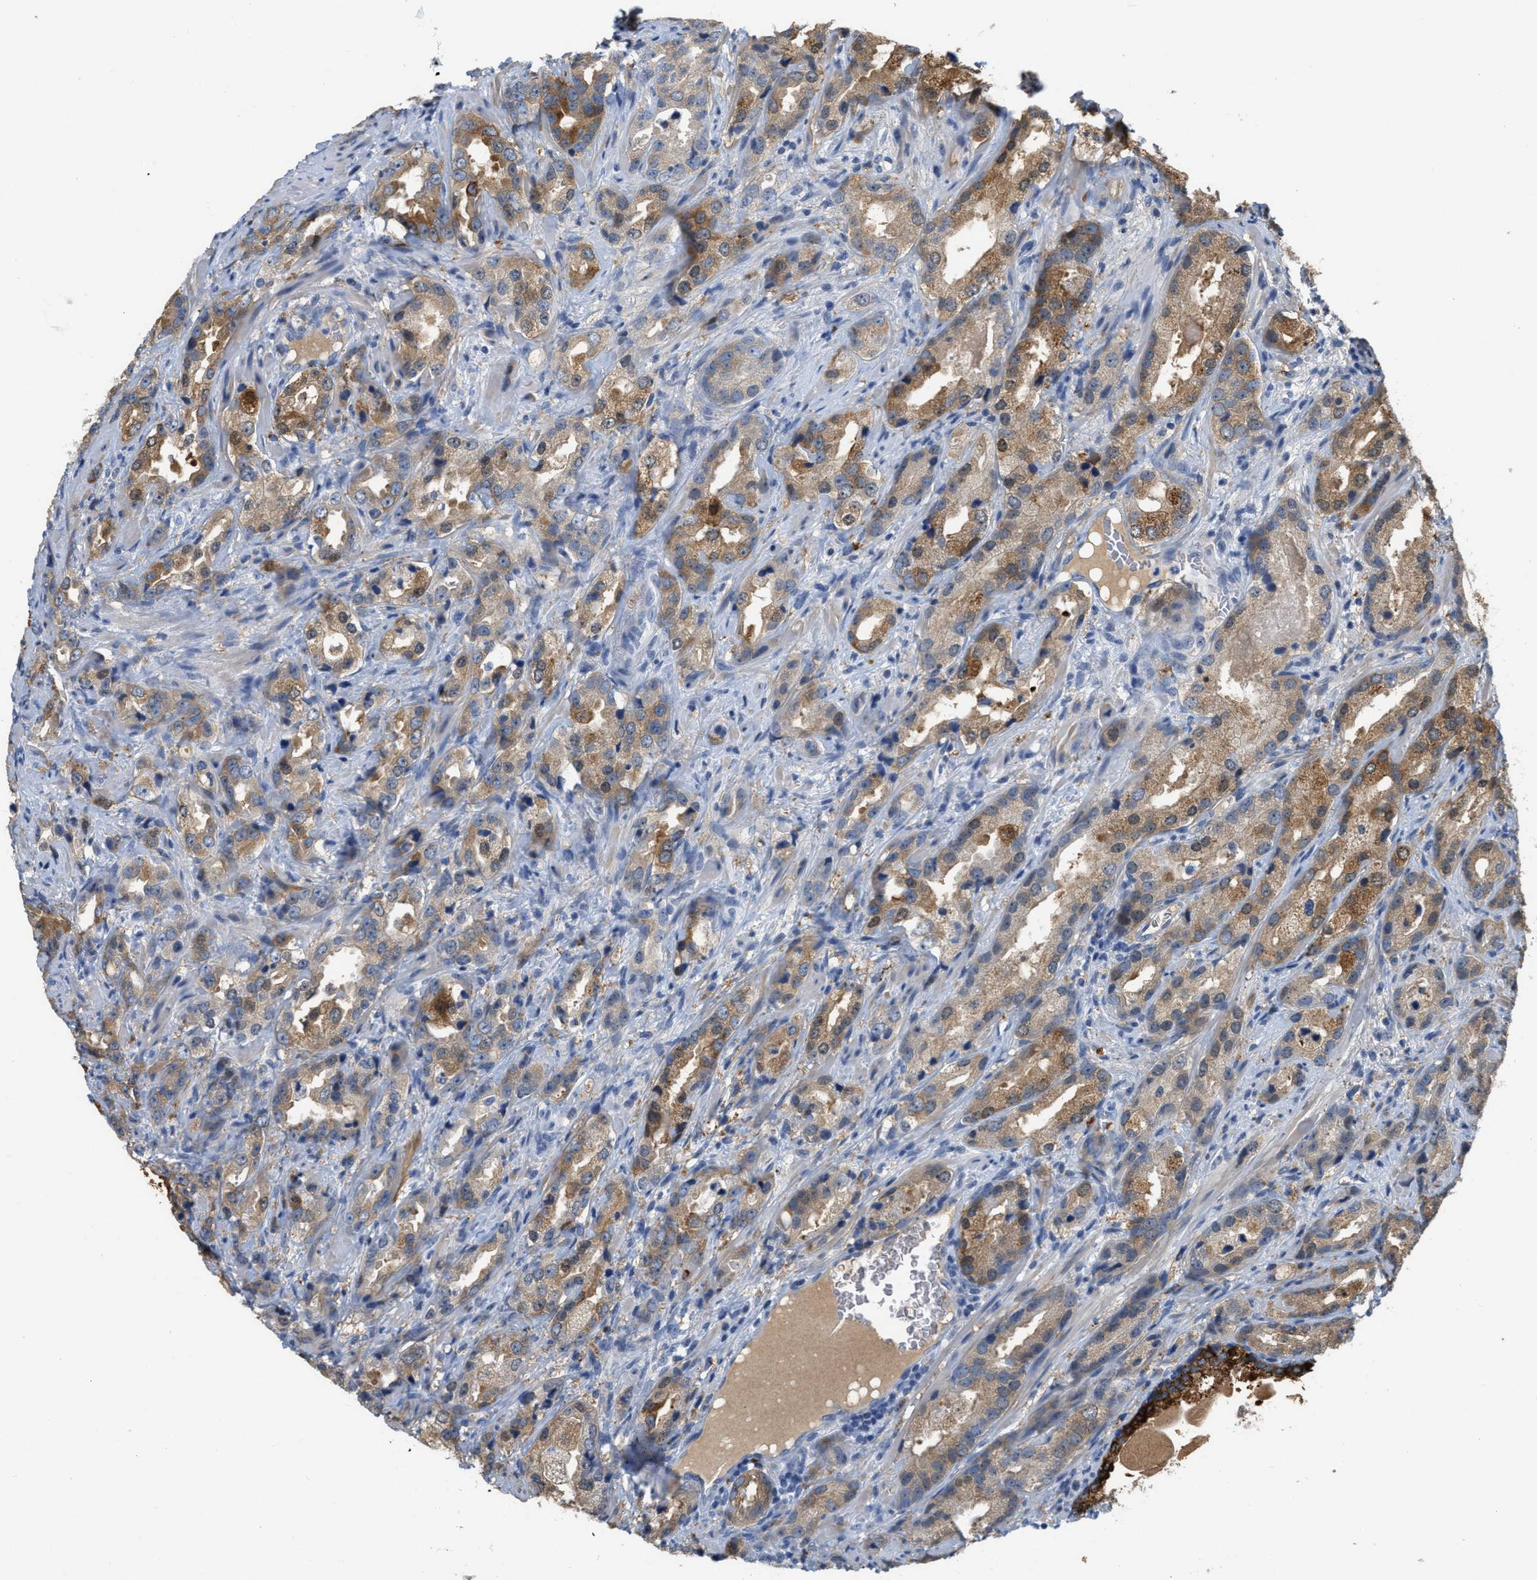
{"staining": {"intensity": "moderate", "quantity": ">75%", "location": "cytoplasmic/membranous"}, "tissue": "prostate cancer", "cell_type": "Tumor cells", "image_type": "cancer", "snomed": [{"axis": "morphology", "description": "Adenocarcinoma, High grade"}, {"axis": "topography", "description": "Prostate"}], "caption": "Tumor cells display moderate cytoplasmic/membranous positivity in approximately >75% of cells in high-grade adenocarcinoma (prostate).", "gene": "CRYM", "patient": {"sex": "male", "age": 63}}